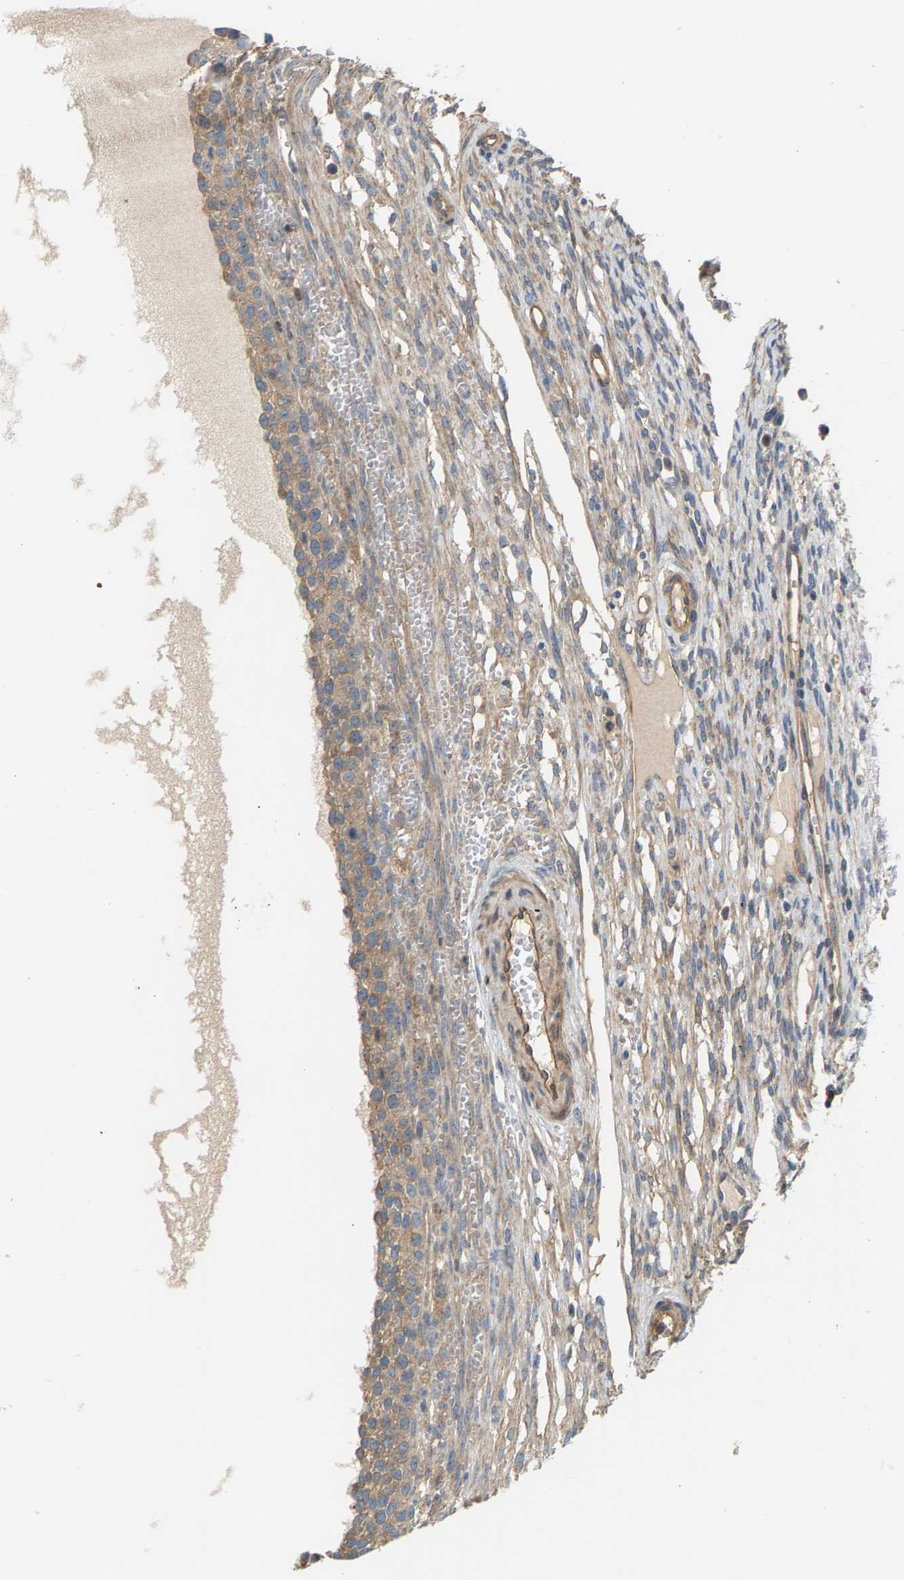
{"staining": {"intensity": "moderate", "quantity": ">75%", "location": "cytoplasmic/membranous"}, "tissue": "ovary", "cell_type": "Follicle cells", "image_type": "normal", "snomed": [{"axis": "morphology", "description": "Normal tissue, NOS"}, {"axis": "topography", "description": "Ovary"}], "caption": "This image reveals immunohistochemistry staining of normal human ovary, with medium moderate cytoplasmic/membranous staining in approximately >75% of follicle cells.", "gene": "KRTAP27", "patient": {"sex": "female", "age": 33}}